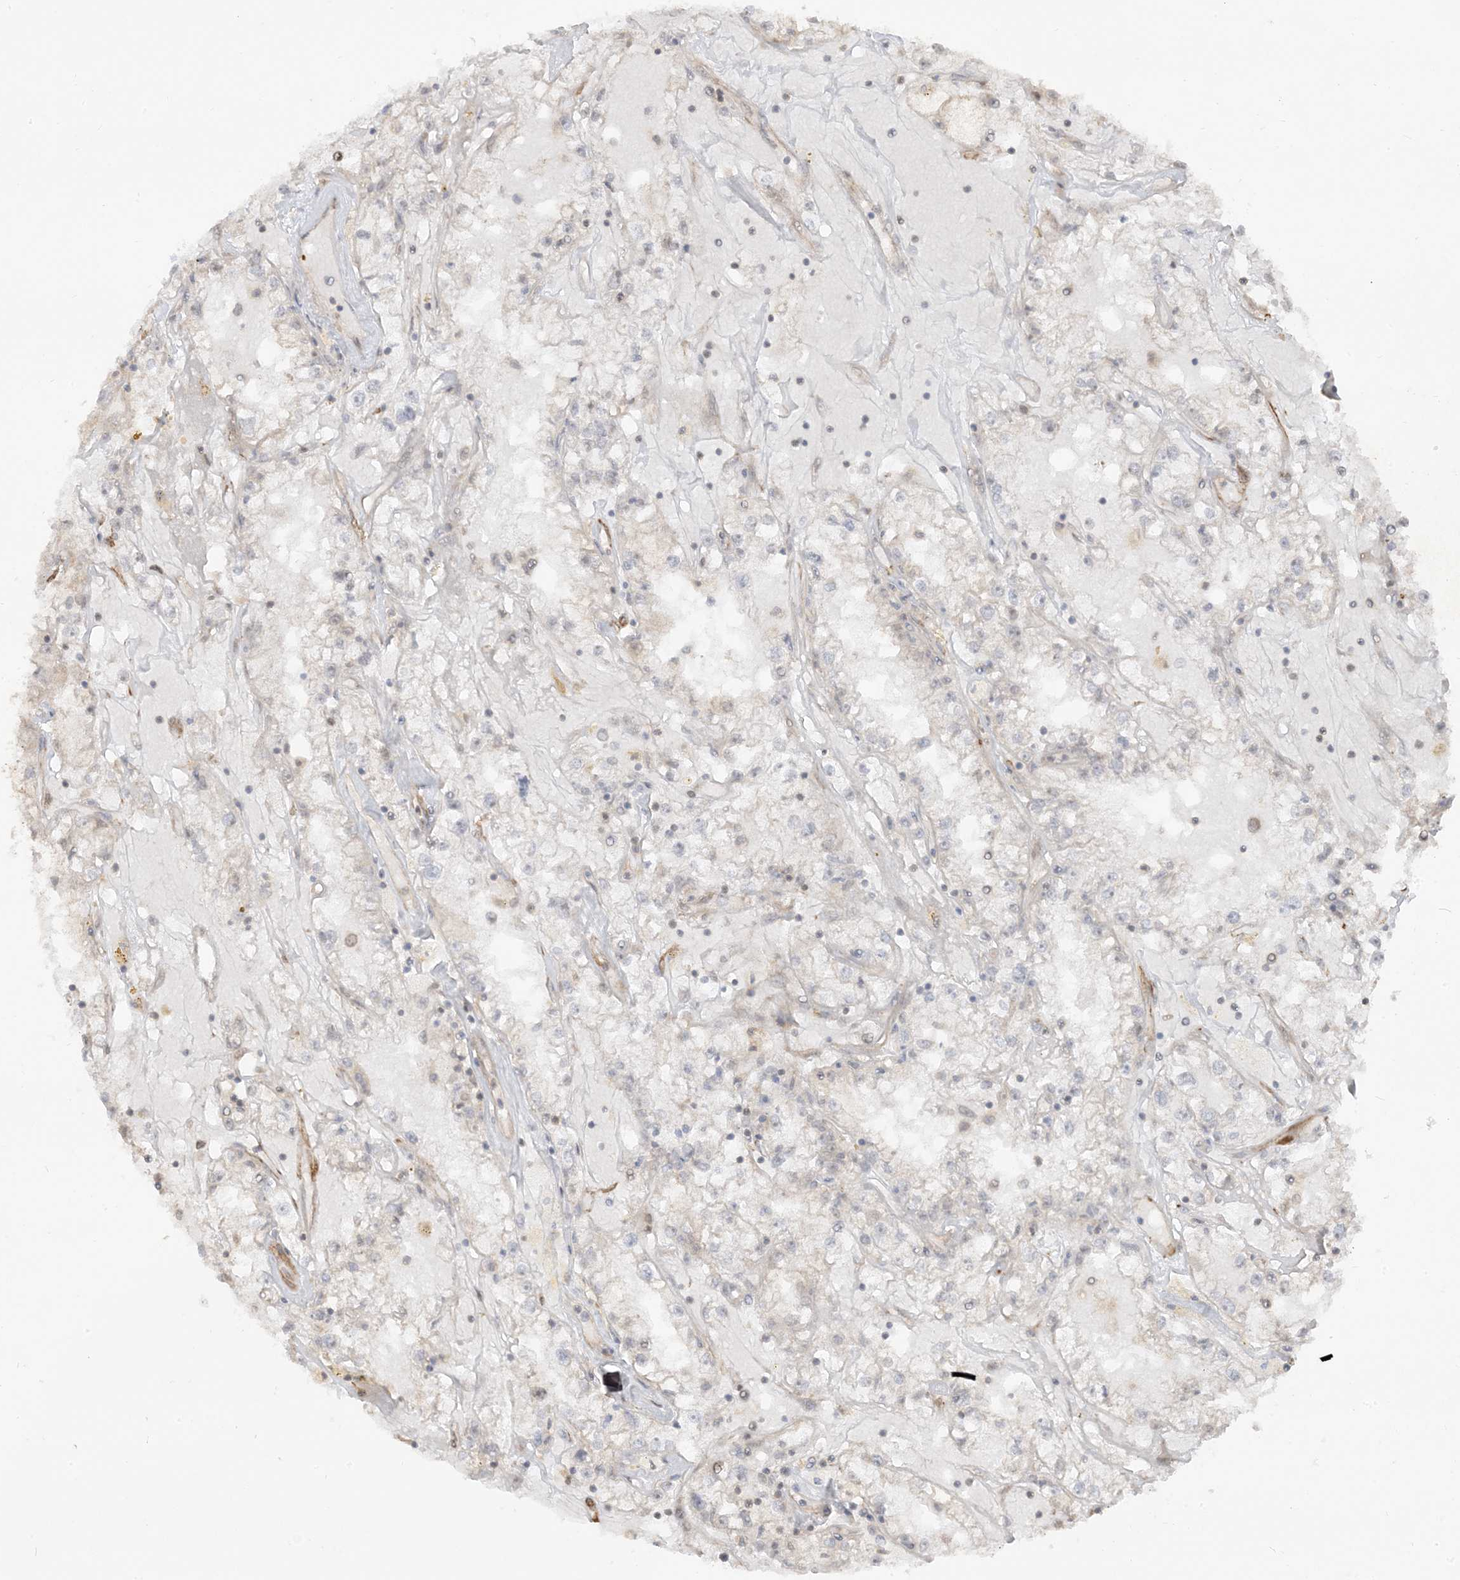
{"staining": {"intensity": "negative", "quantity": "none", "location": "none"}, "tissue": "renal cancer", "cell_type": "Tumor cells", "image_type": "cancer", "snomed": [{"axis": "morphology", "description": "Adenocarcinoma, NOS"}, {"axis": "topography", "description": "Kidney"}], "caption": "Tumor cells are negative for brown protein staining in renal cancer. (DAB immunohistochemistry with hematoxylin counter stain).", "gene": "TBCC", "patient": {"sex": "male", "age": 56}}